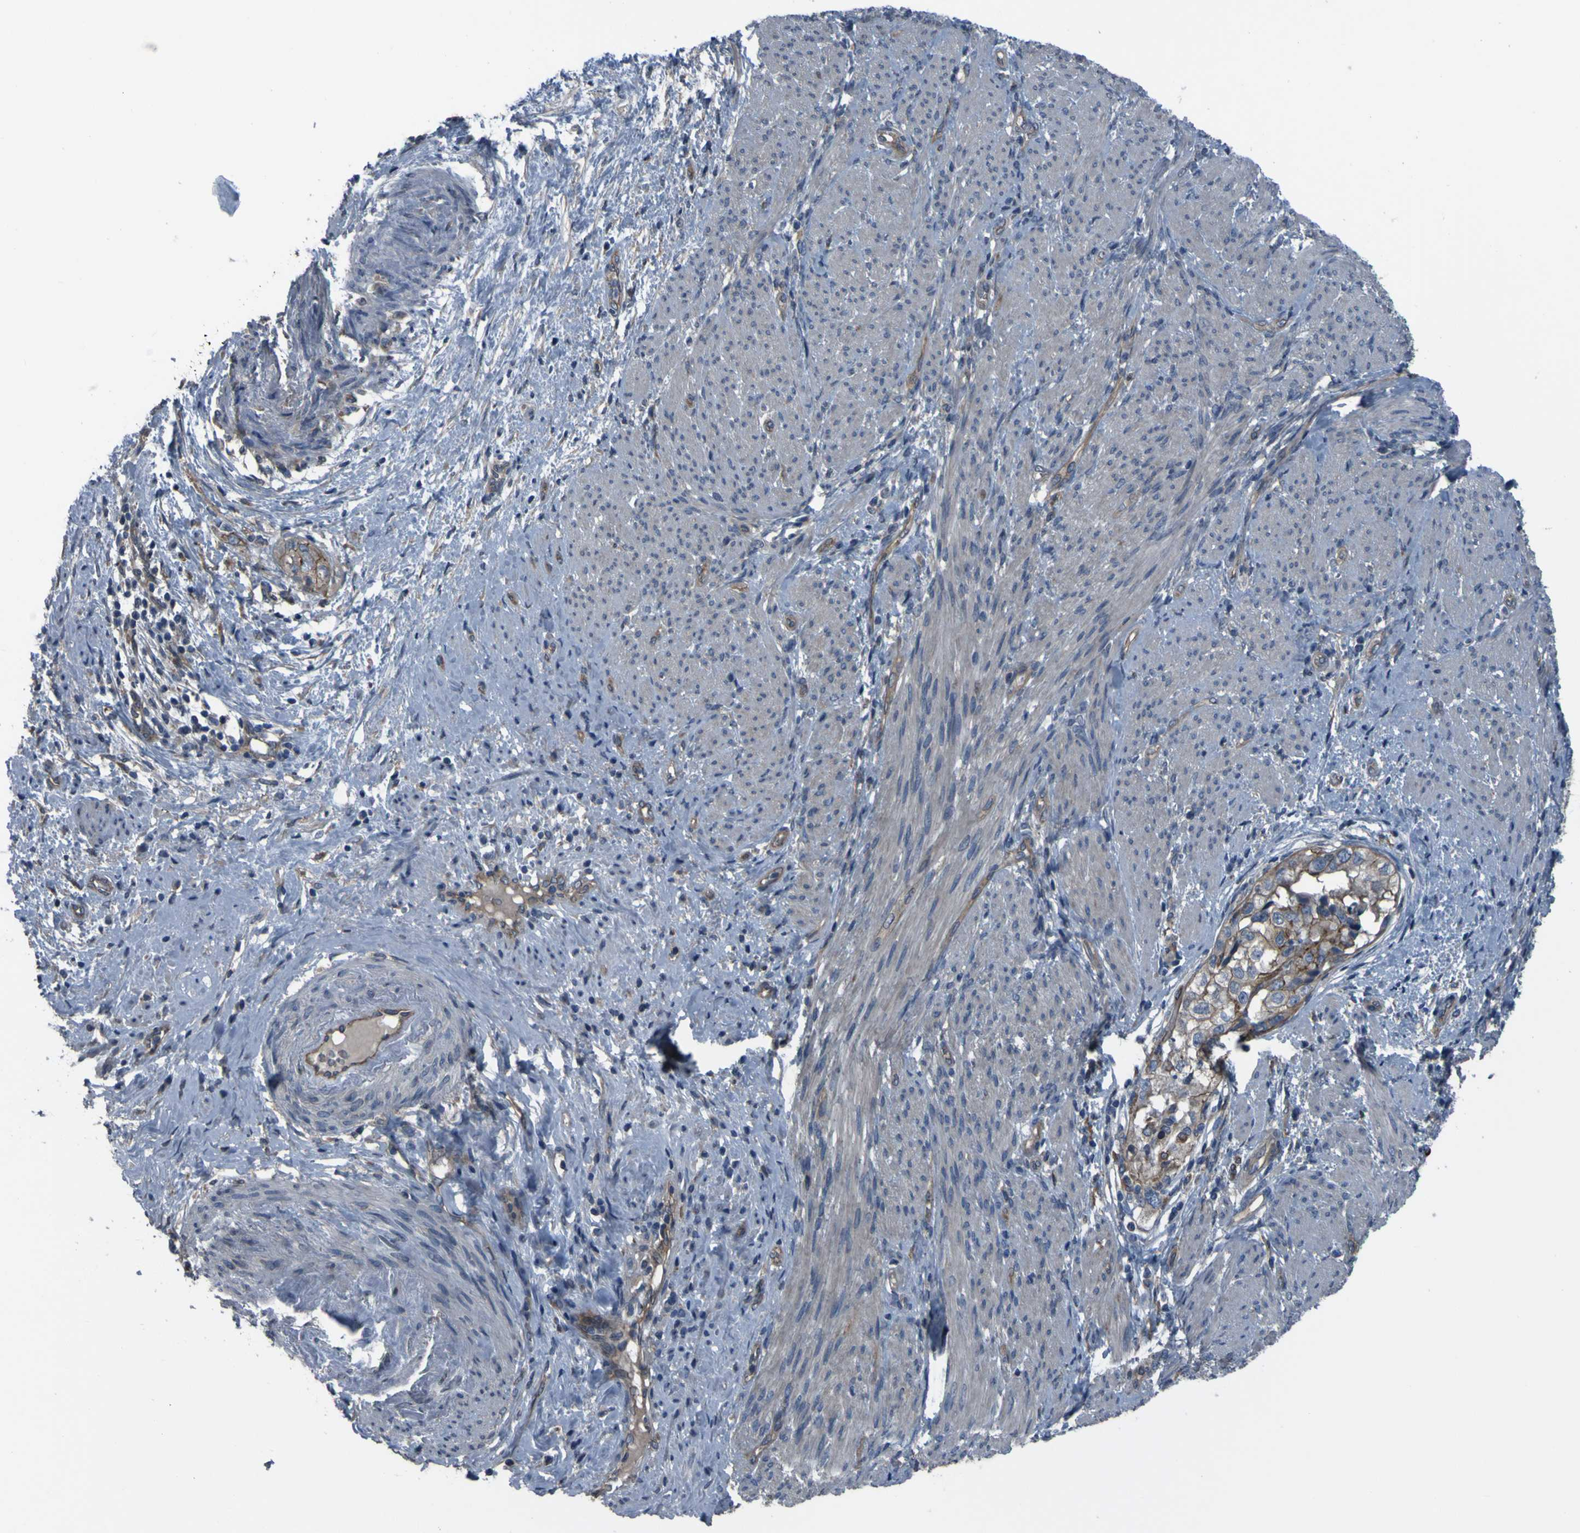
{"staining": {"intensity": "weak", "quantity": ">75%", "location": "cytoplasmic/membranous"}, "tissue": "endometrial cancer", "cell_type": "Tumor cells", "image_type": "cancer", "snomed": [{"axis": "morphology", "description": "Adenocarcinoma, NOS"}, {"axis": "topography", "description": "Endometrium"}], "caption": "An image showing weak cytoplasmic/membranous expression in about >75% of tumor cells in endometrial adenocarcinoma, as visualized by brown immunohistochemical staining.", "gene": "GRAMD1A", "patient": {"sex": "female", "age": 85}}